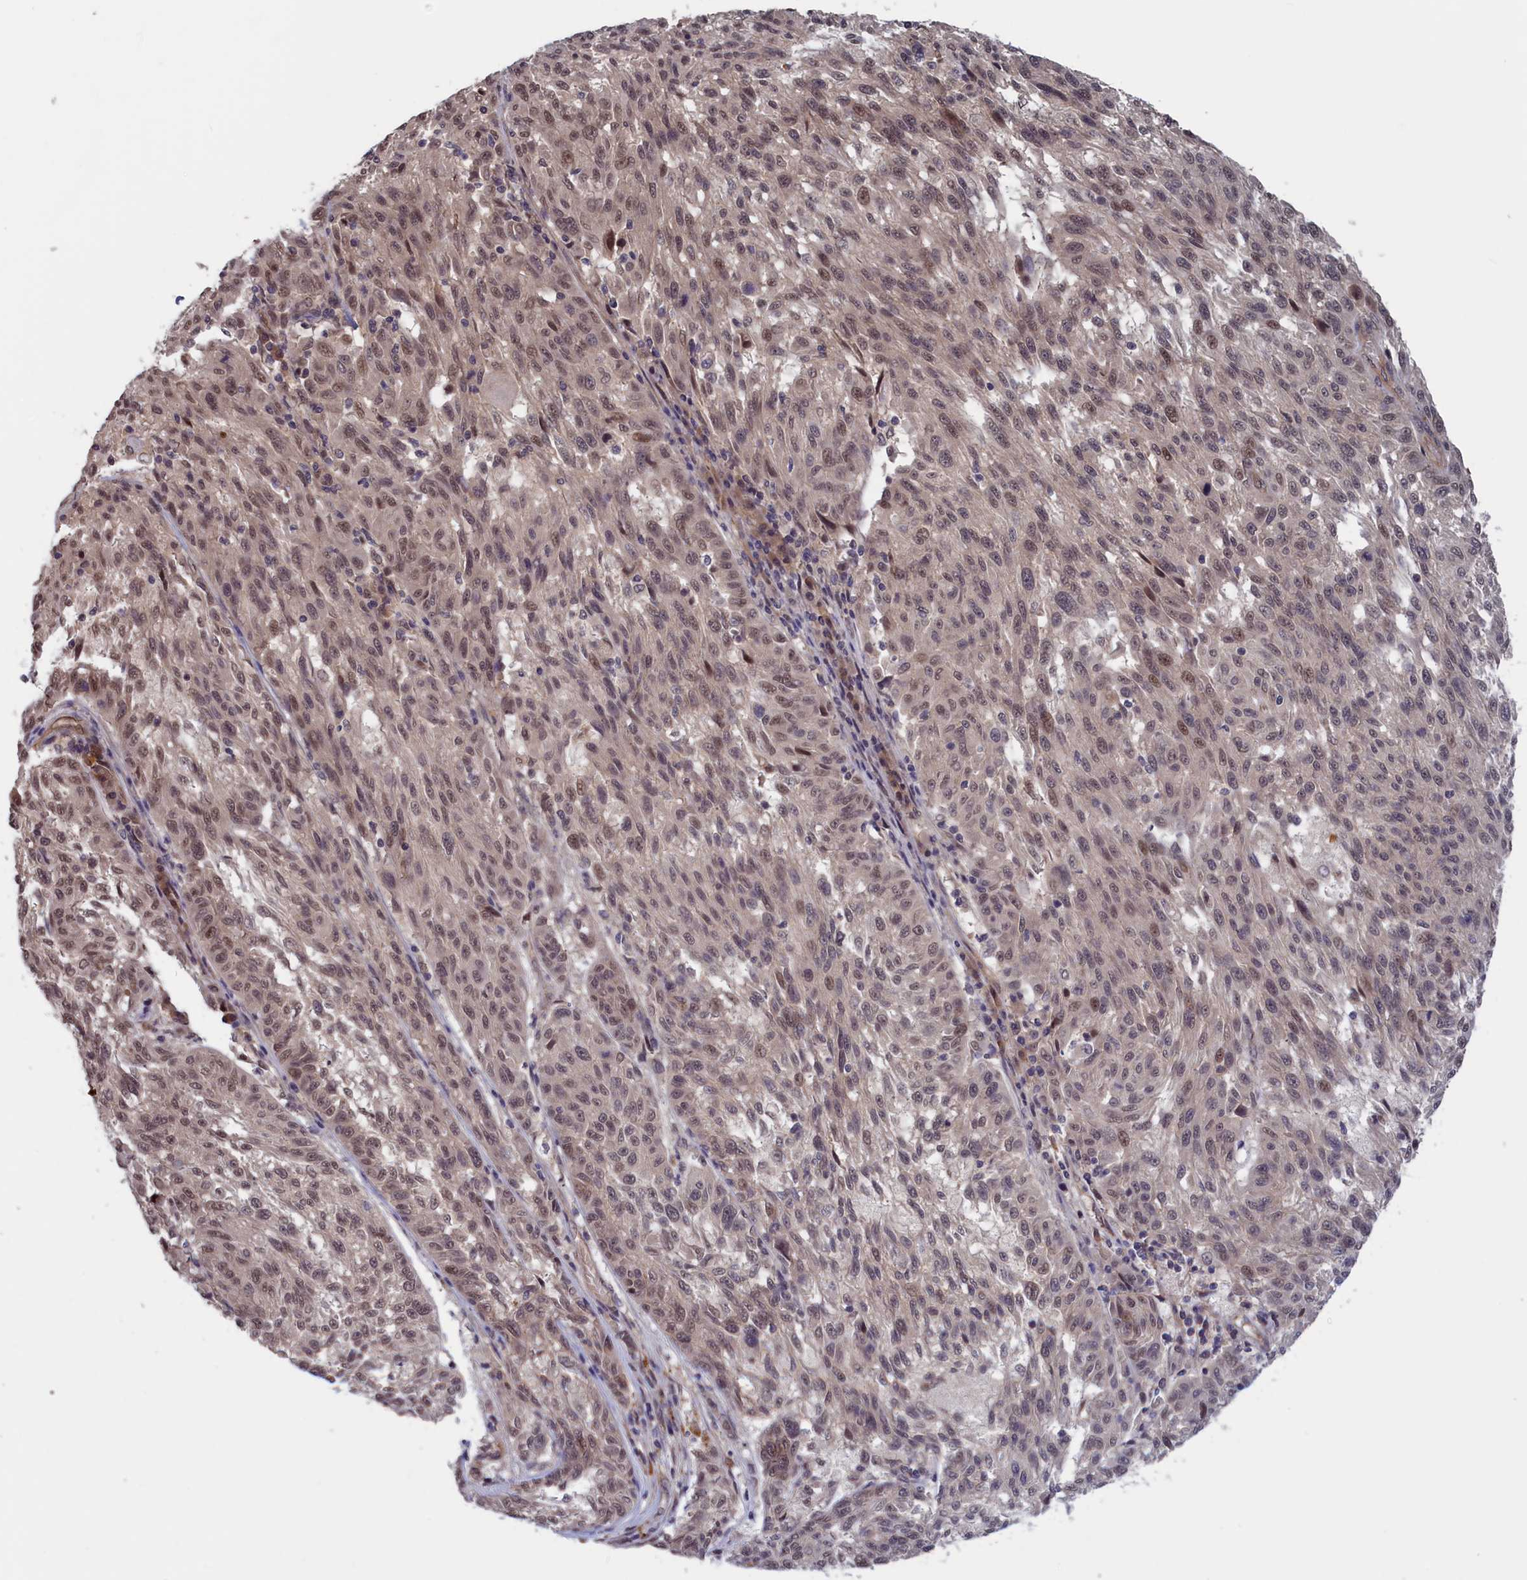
{"staining": {"intensity": "weak", "quantity": ">75%", "location": "nuclear"}, "tissue": "melanoma", "cell_type": "Tumor cells", "image_type": "cancer", "snomed": [{"axis": "morphology", "description": "Malignant melanoma, NOS"}, {"axis": "topography", "description": "Skin"}], "caption": "The immunohistochemical stain shows weak nuclear positivity in tumor cells of melanoma tissue.", "gene": "PLP2", "patient": {"sex": "male", "age": 53}}